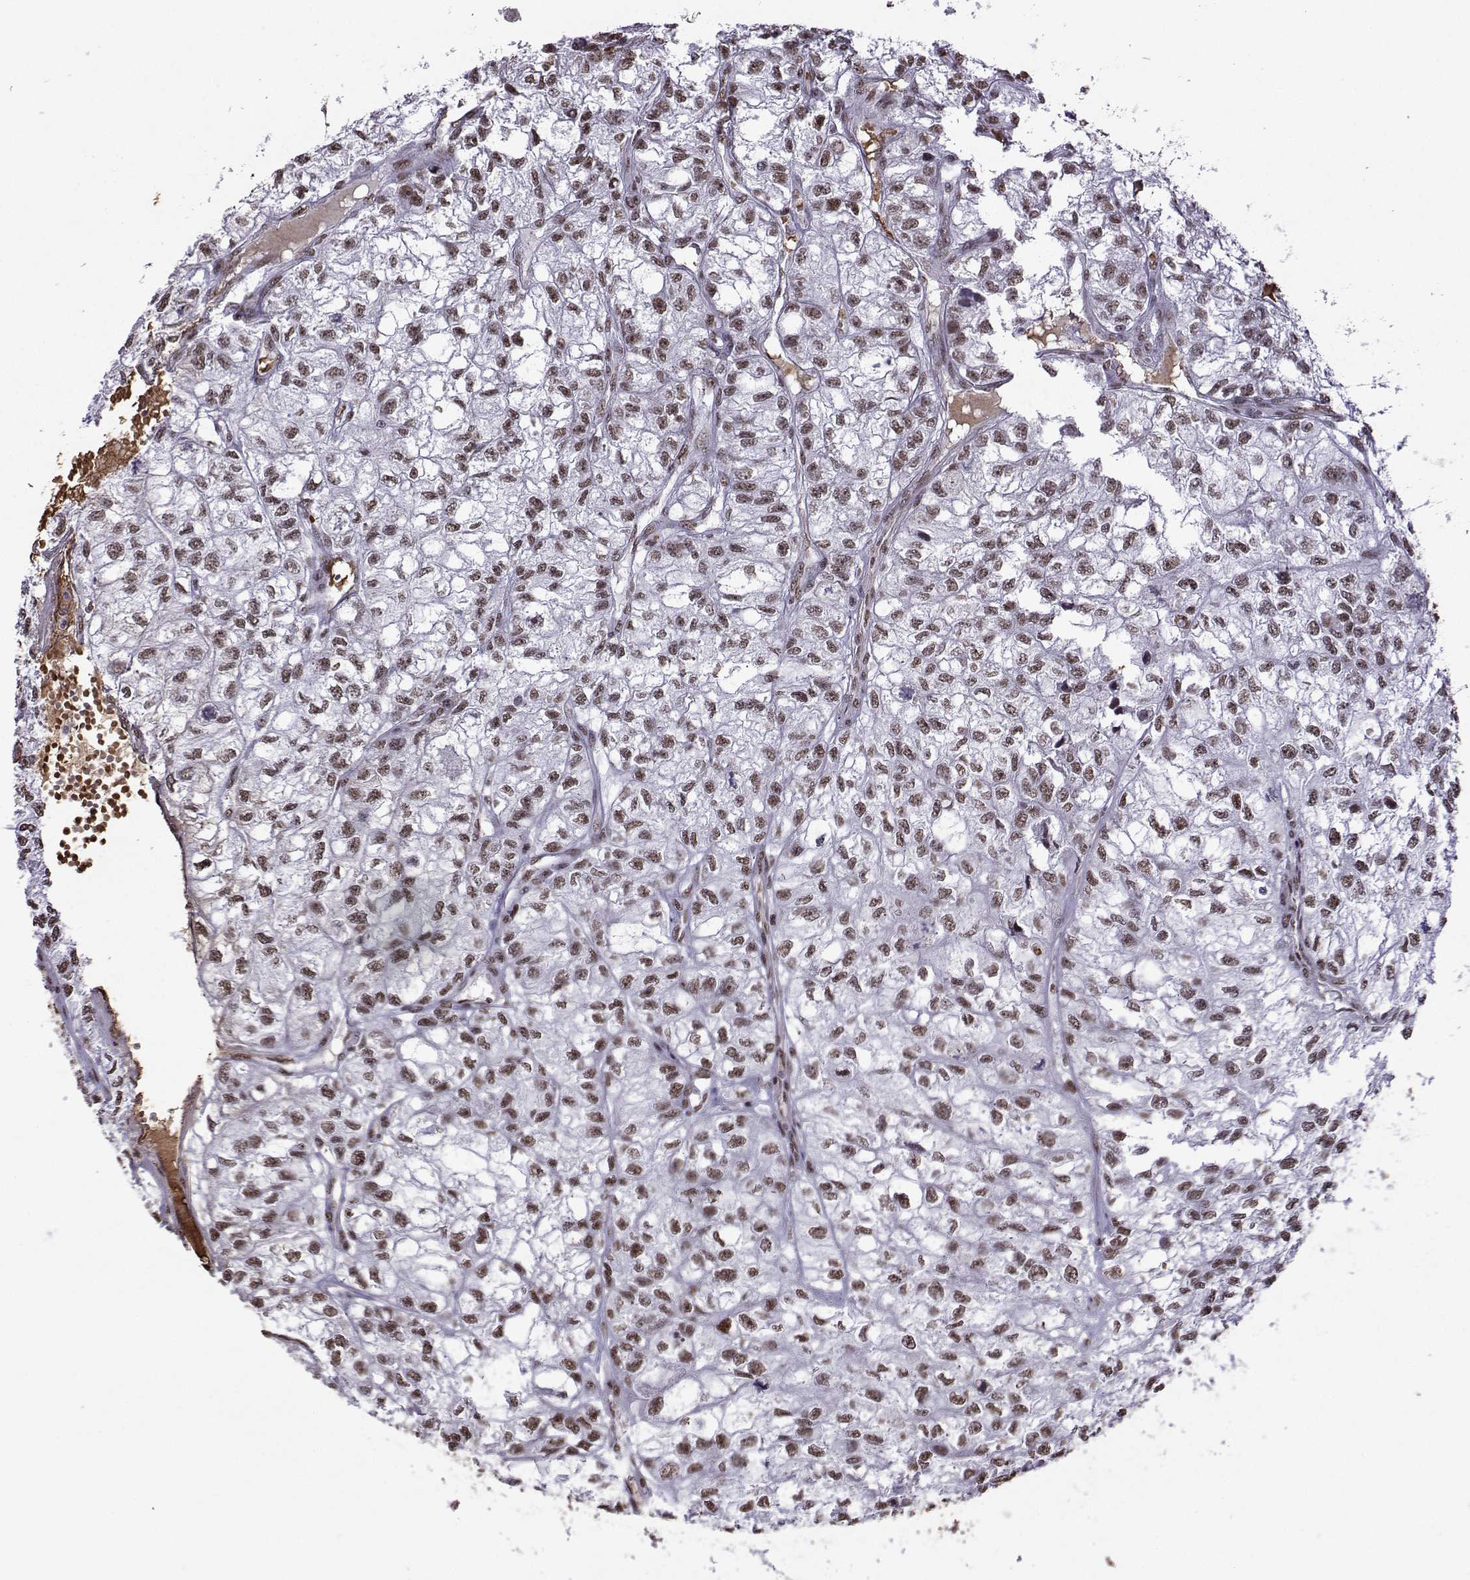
{"staining": {"intensity": "weak", "quantity": ">75%", "location": "cytoplasmic/membranous"}, "tissue": "renal cancer", "cell_type": "Tumor cells", "image_type": "cancer", "snomed": [{"axis": "morphology", "description": "Adenocarcinoma, NOS"}, {"axis": "topography", "description": "Kidney"}], "caption": "Weak cytoplasmic/membranous positivity is appreciated in approximately >75% of tumor cells in renal adenocarcinoma. The staining is performed using DAB (3,3'-diaminobenzidine) brown chromogen to label protein expression. The nuclei are counter-stained blue using hematoxylin.", "gene": "CCNK", "patient": {"sex": "male", "age": 56}}